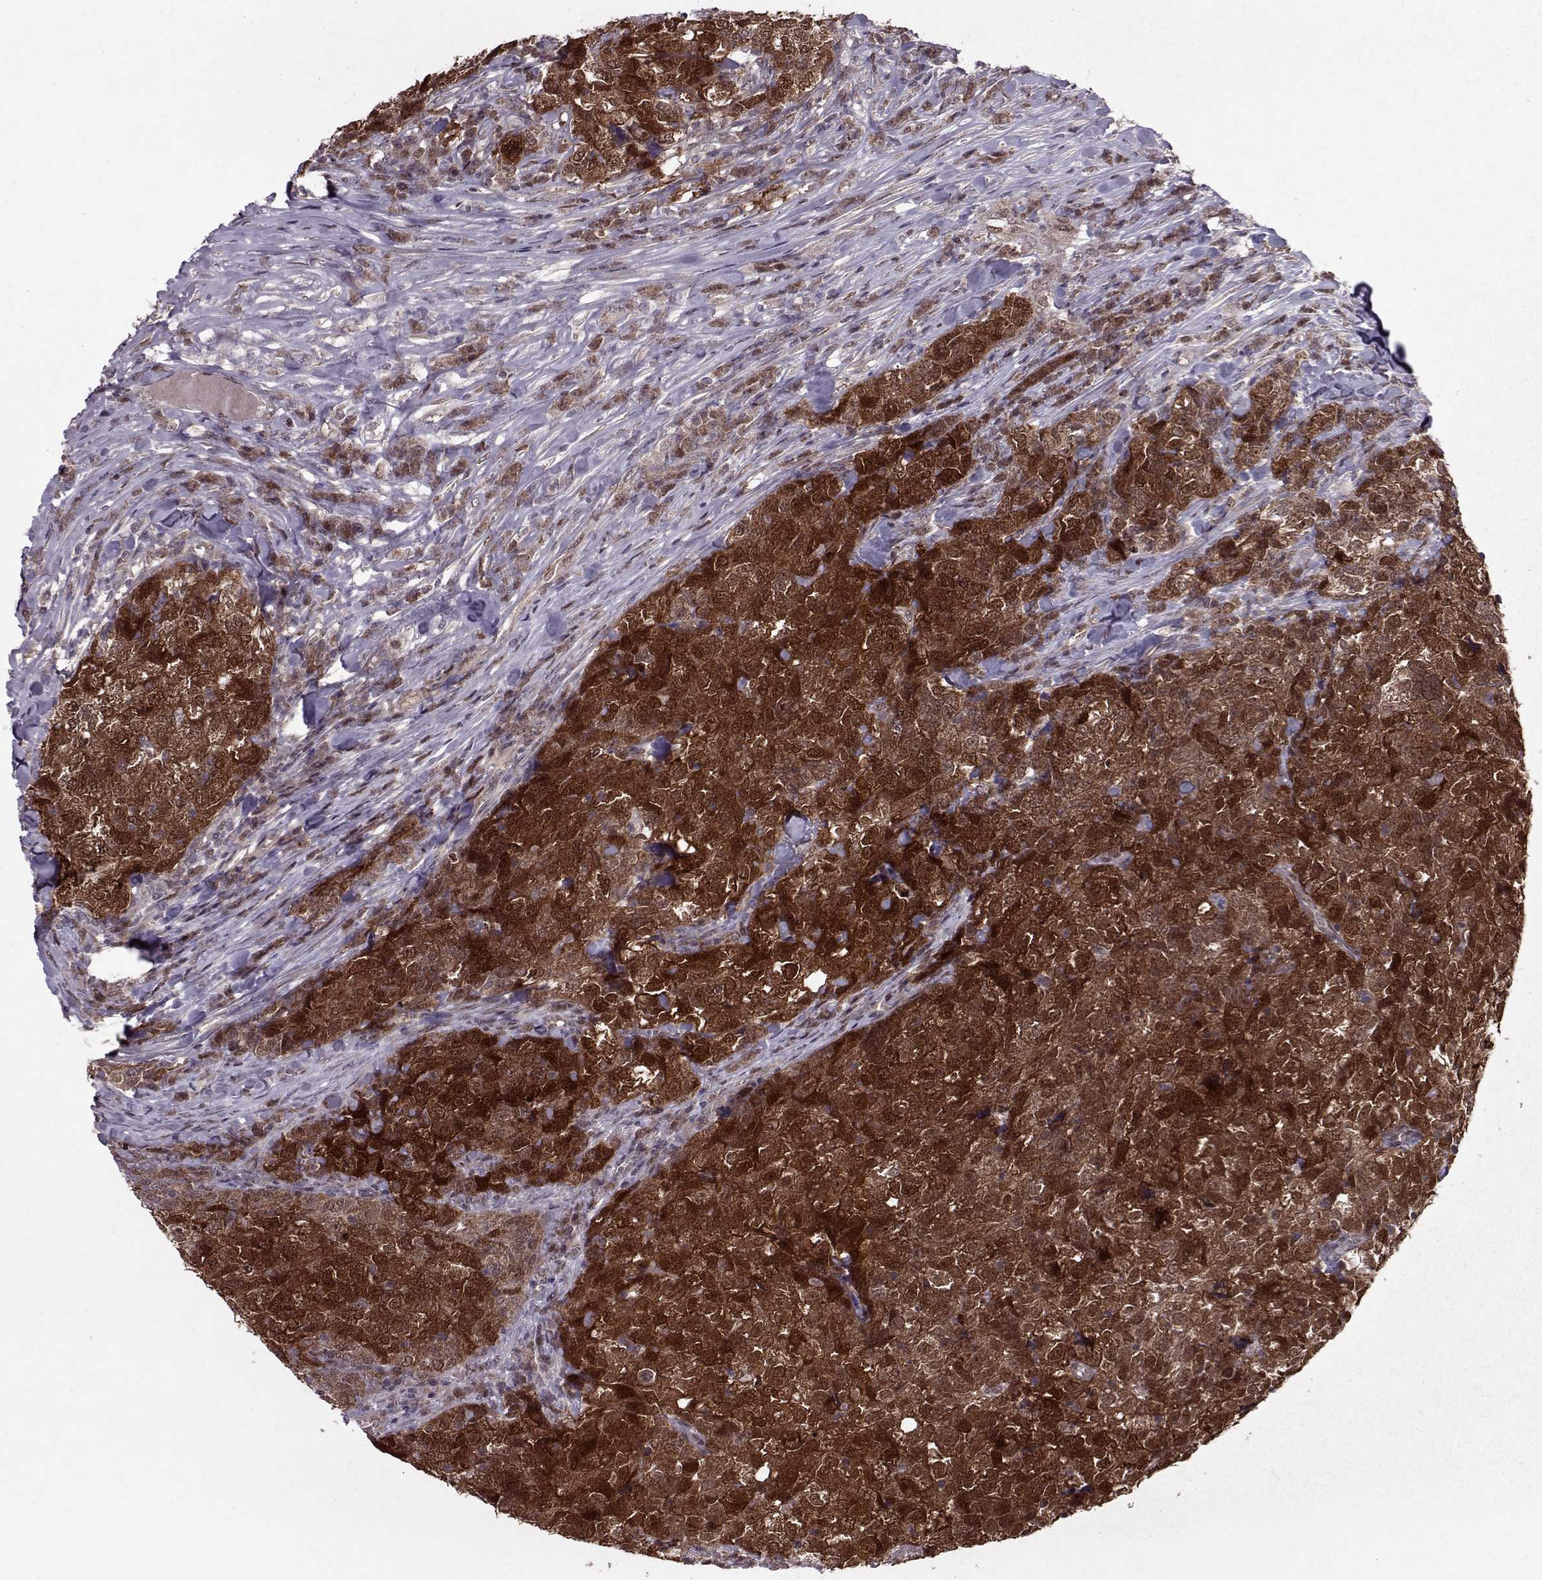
{"staining": {"intensity": "strong", "quantity": ">75%", "location": "cytoplasmic/membranous,nuclear"}, "tissue": "breast cancer", "cell_type": "Tumor cells", "image_type": "cancer", "snomed": [{"axis": "morphology", "description": "Duct carcinoma"}, {"axis": "topography", "description": "Breast"}], "caption": "High-magnification brightfield microscopy of breast infiltrating ductal carcinoma stained with DAB (brown) and counterstained with hematoxylin (blue). tumor cells exhibit strong cytoplasmic/membranous and nuclear positivity is appreciated in approximately>75% of cells.", "gene": "CDK4", "patient": {"sex": "female", "age": 30}}